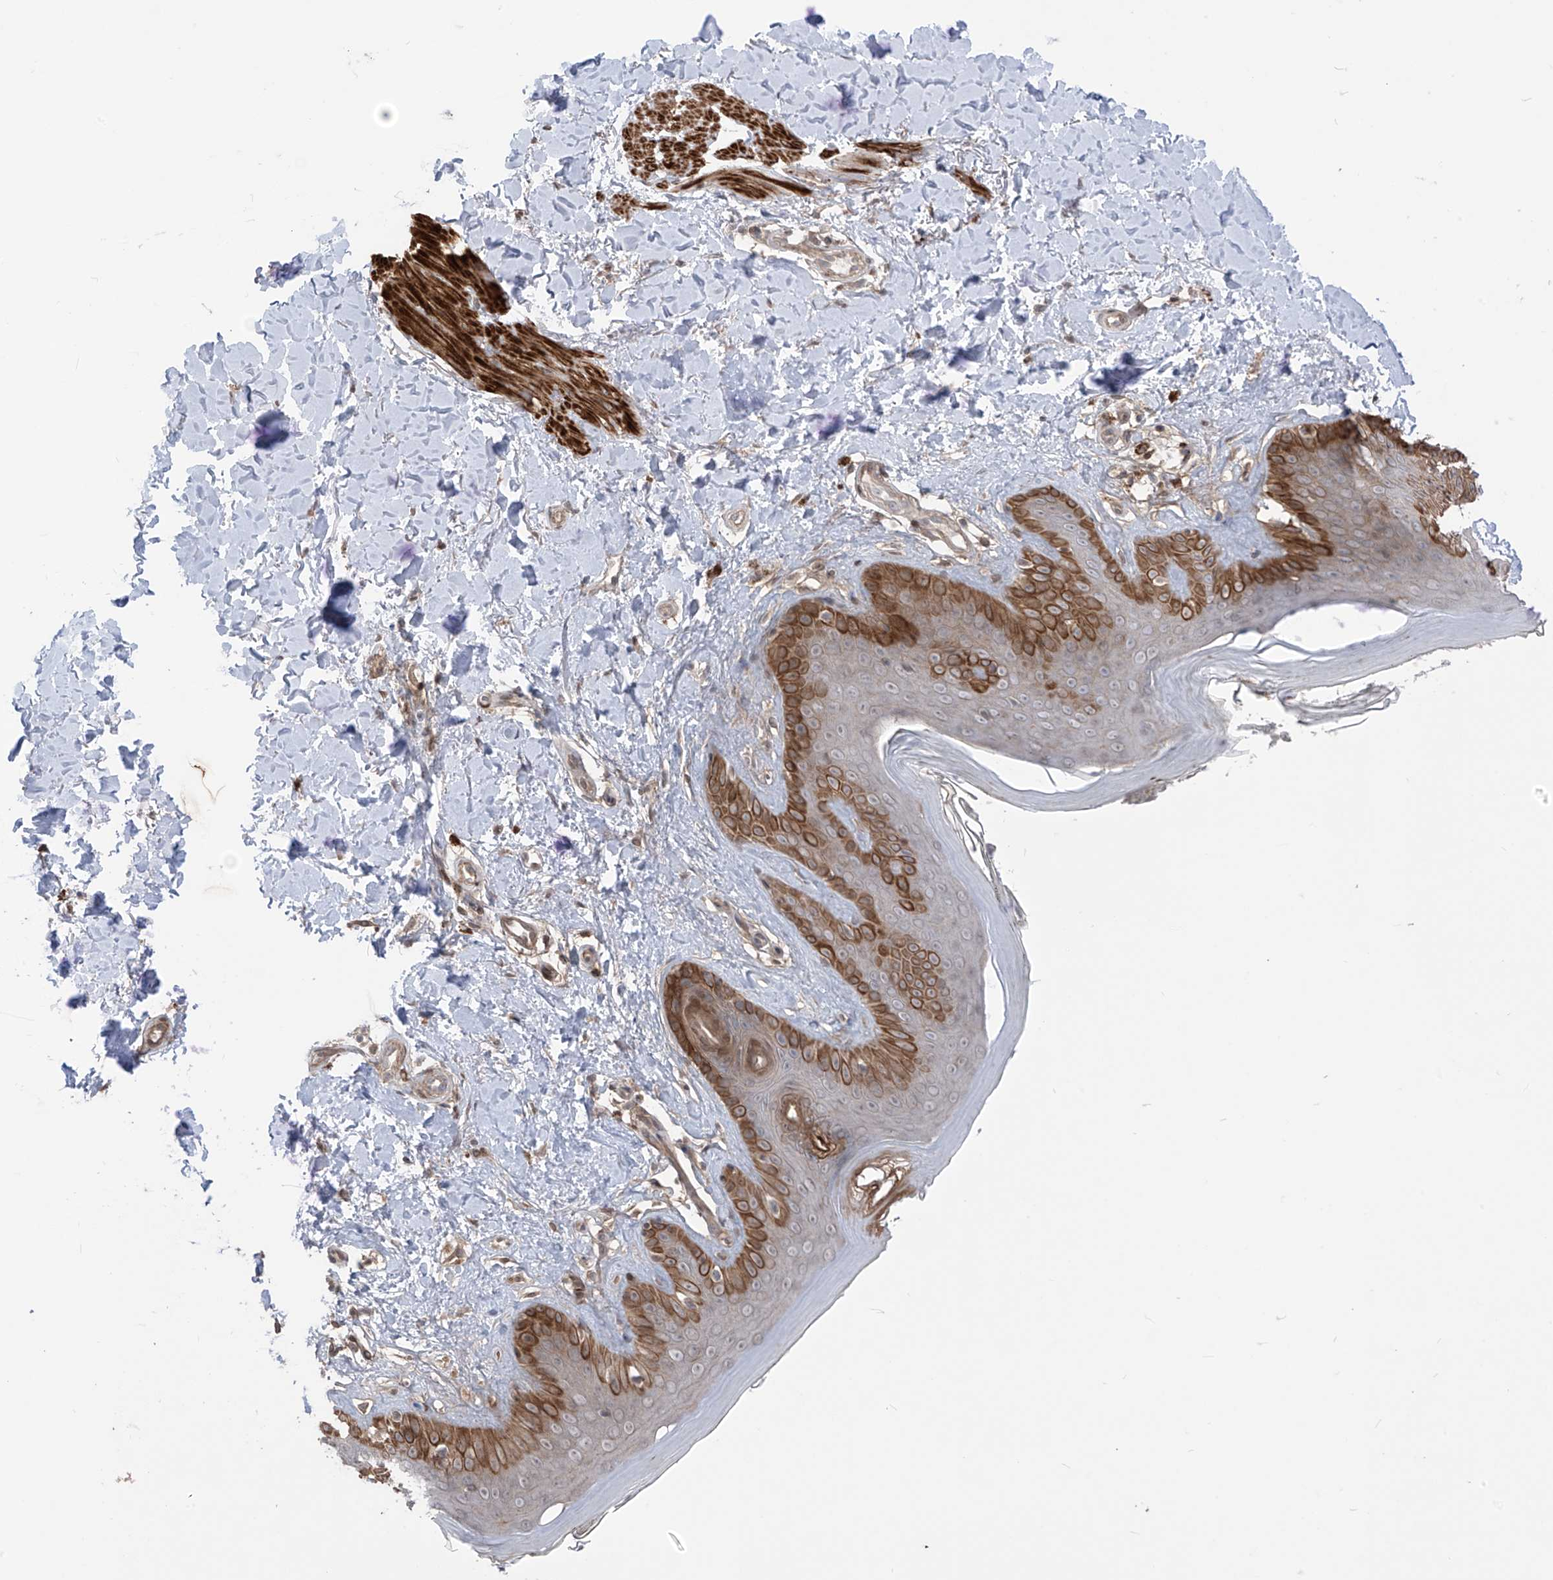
{"staining": {"intensity": "moderate", "quantity": "25%-75%", "location": "cytoplasmic/membranous"}, "tissue": "skin", "cell_type": "Fibroblasts", "image_type": "normal", "snomed": [{"axis": "morphology", "description": "Normal tissue, NOS"}, {"axis": "topography", "description": "Skin"}], "caption": "This photomicrograph reveals immunohistochemistry (IHC) staining of unremarkable human skin, with medium moderate cytoplasmic/membranous positivity in approximately 25%-75% of fibroblasts.", "gene": "LRRC74A", "patient": {"sex": "female", "age": 64}}